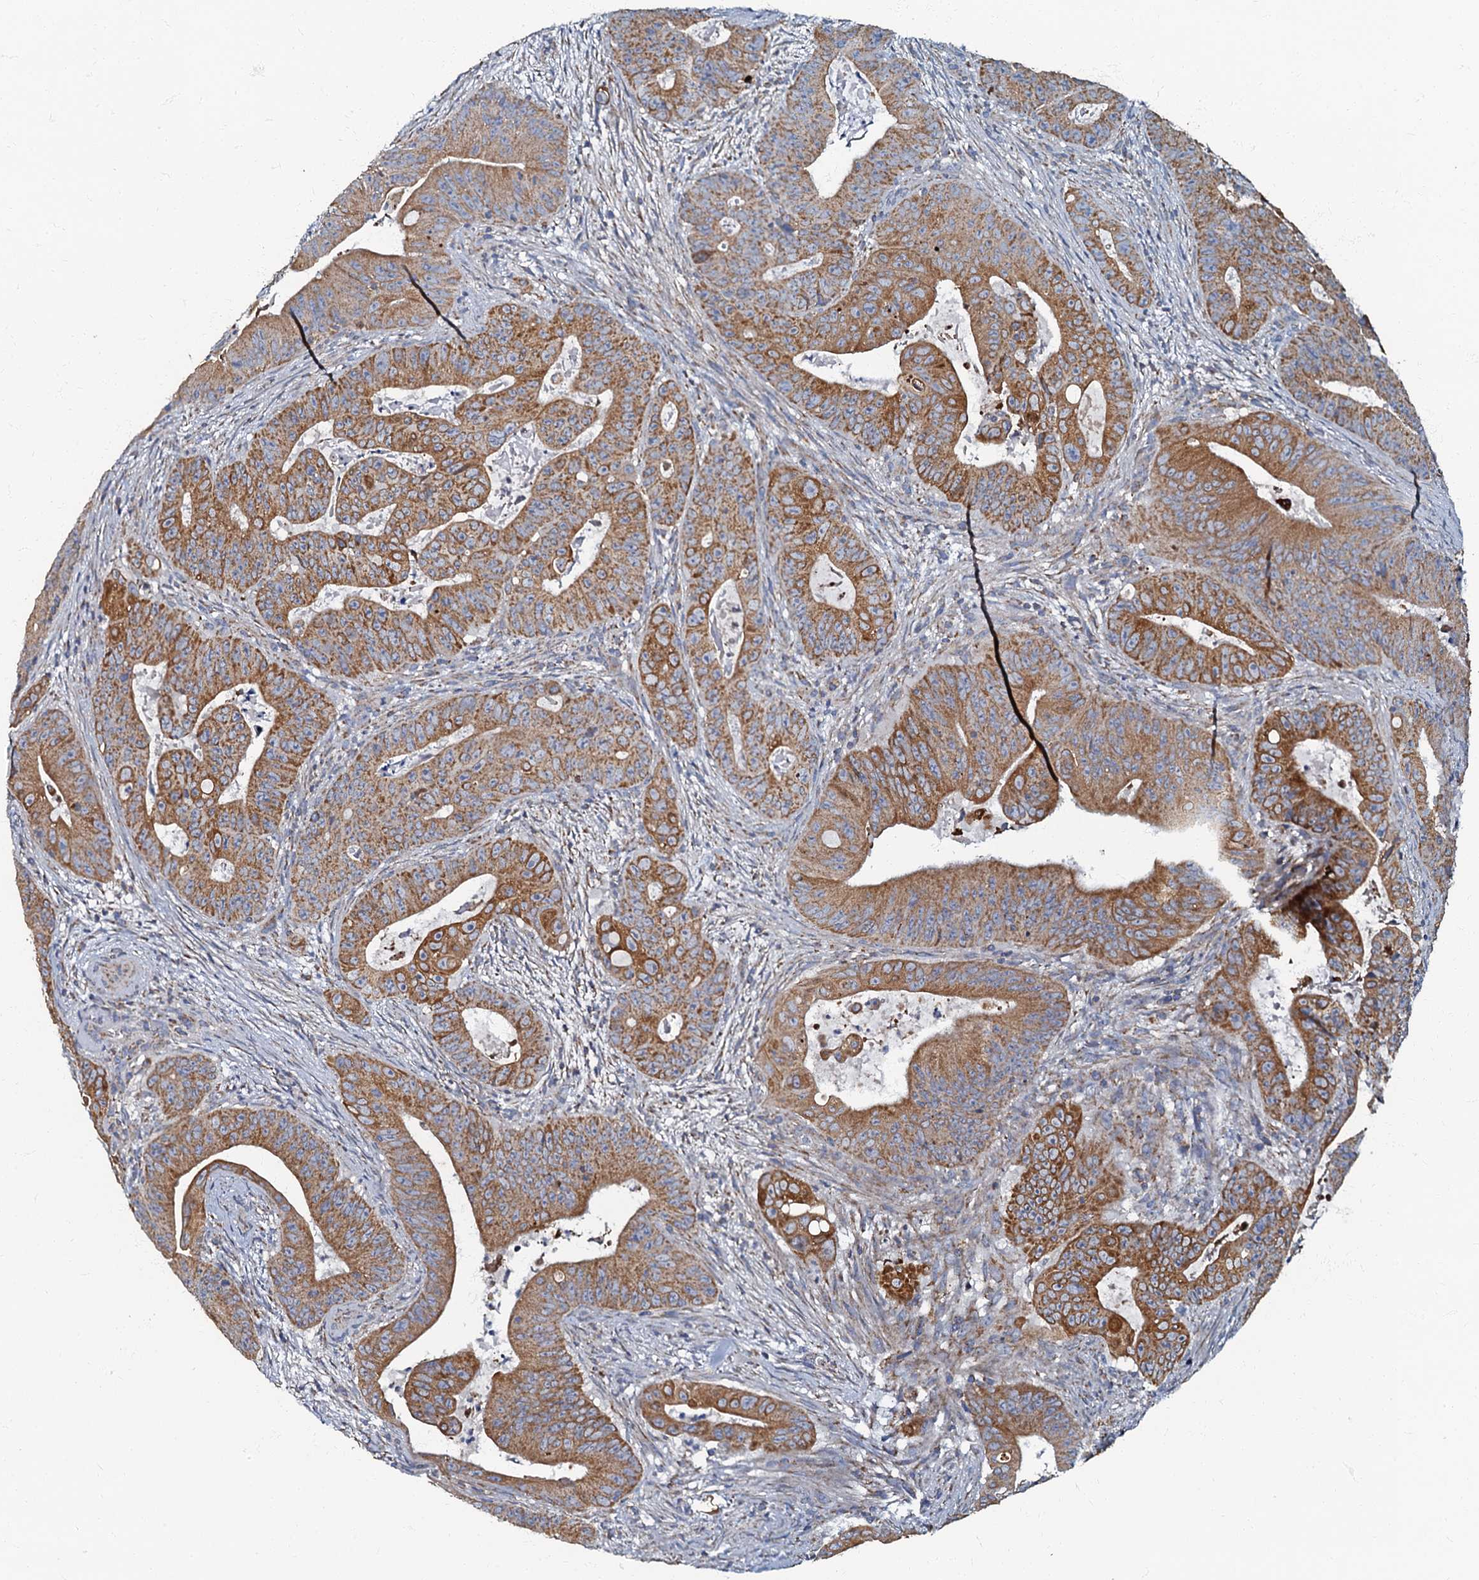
{"staining": {"intensity": "moderate", "quantity": ">75%", "location": "cytoplasmic/membranous"}, "tissue": "colorectal cancer", "cell_type": "Tumor cells", "image_type": "cancer", "snomed": [{"axis": "morphology", "description": "Adenocarcinoma, NOS"}, {"axis": "topography", "description": "Rectum"}], "caption": "Immunohistochemical staining of human colorectal adenocarcinoma displays medium levels of moderate cytoplasmic/membranous positivity in about >75% of tumor cells.", "gene": "NDUFA12", "patient": {"sex": "female", "age": 75}}